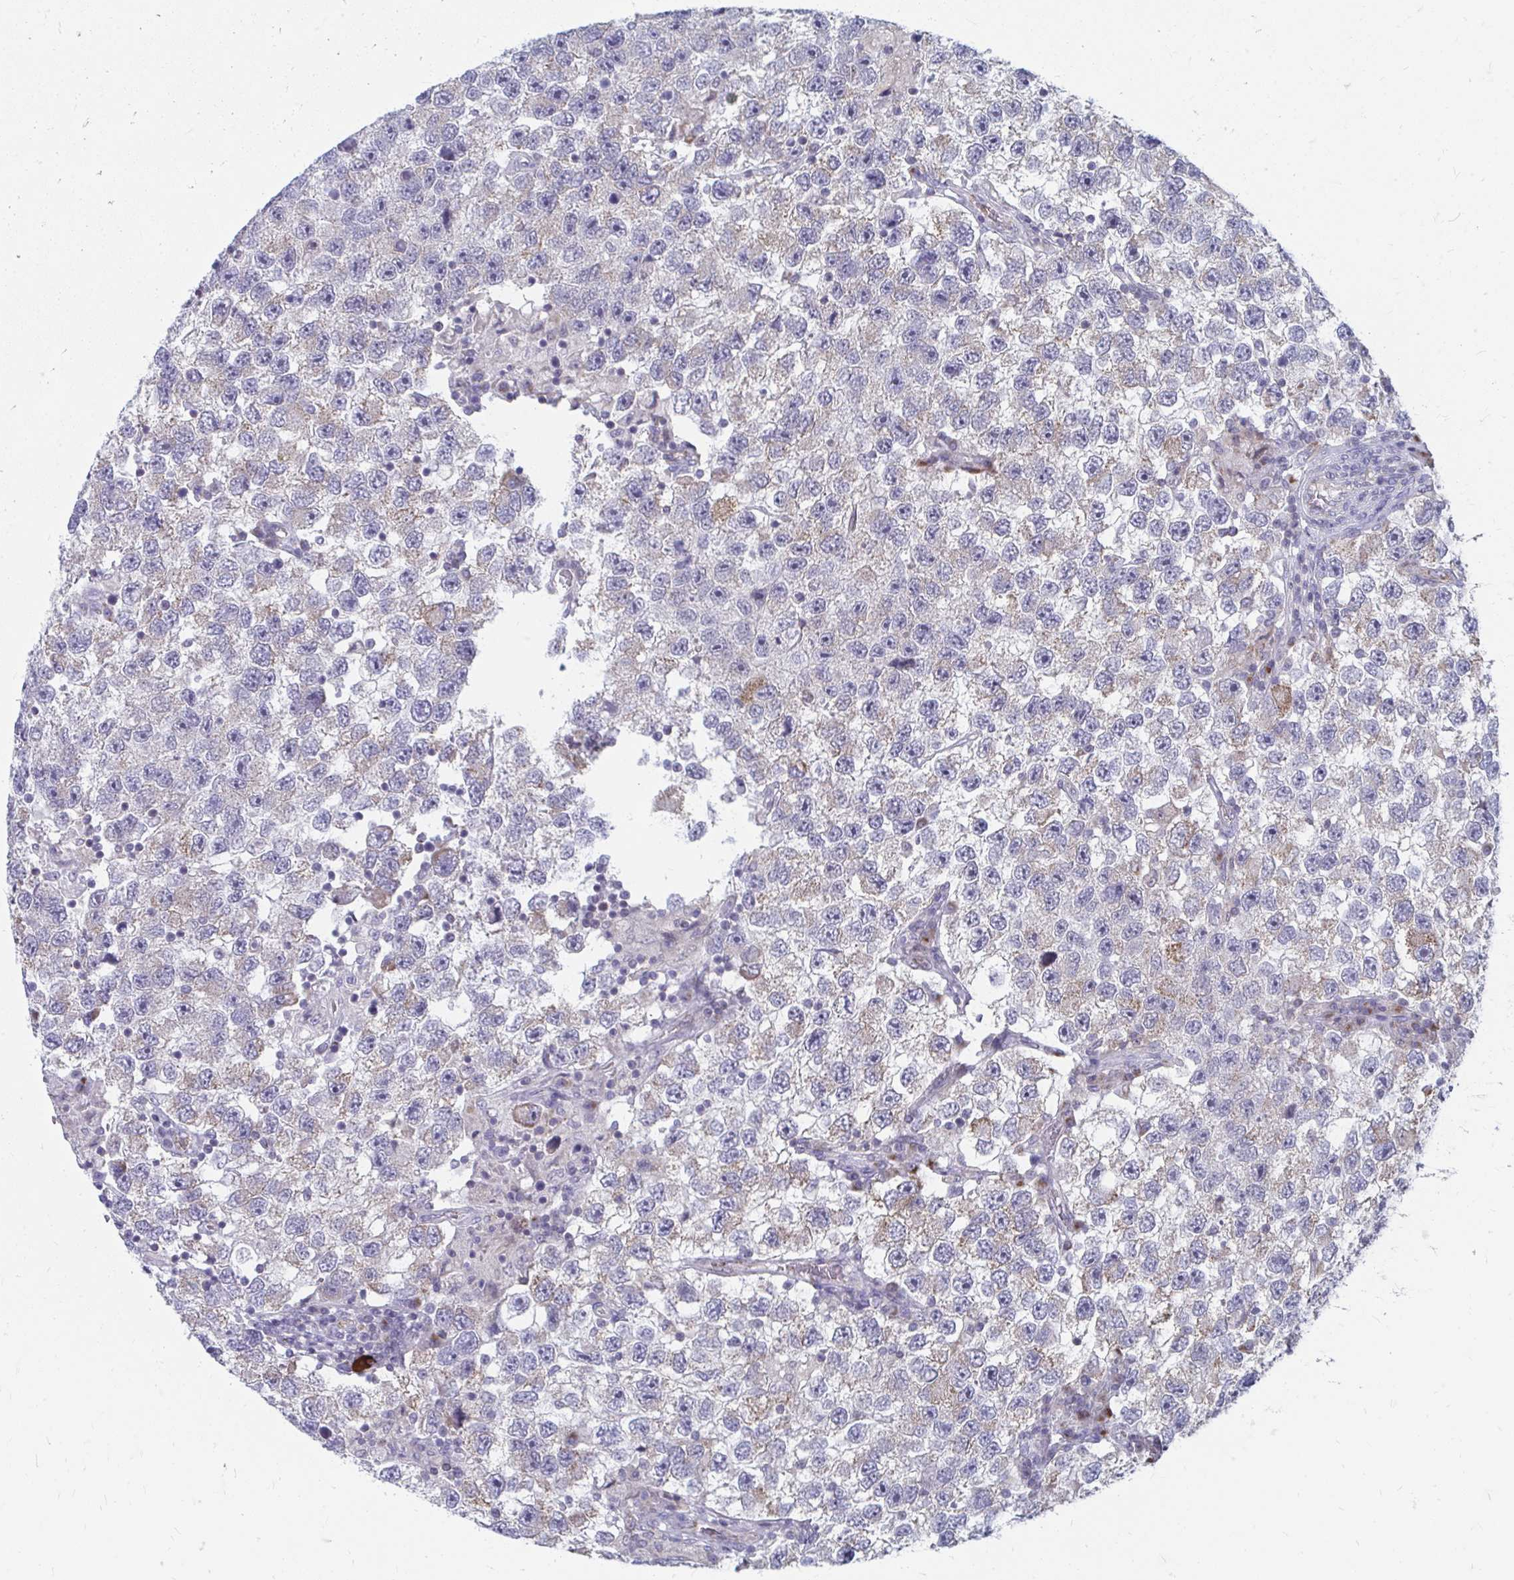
{"staining": {"intensity": "weak", "quantity": "25%-75%", "location": "cytoplasmic/membranous"}, "tissue": "testis cancer", "cell_type": "Tumor cells", "image_type": "cancer", "snomed": [{"axis": "morphology", "description": "Seminoma, NOS"}, {"axis": "topography", "description": "Testis"}], "caption": "High-magnification brightfield microscopy of seminoma (testis) stained with DAB (3,3'-diaminobenzidine) (brown) and counterstained with hematoxylin (blue). tumor cells exhibit weak cytoplasmic/membranous staining is identified in about25%-75% of cells.", "gene": "PABIR3", "patient": {"sex": "male", "age": 26}}